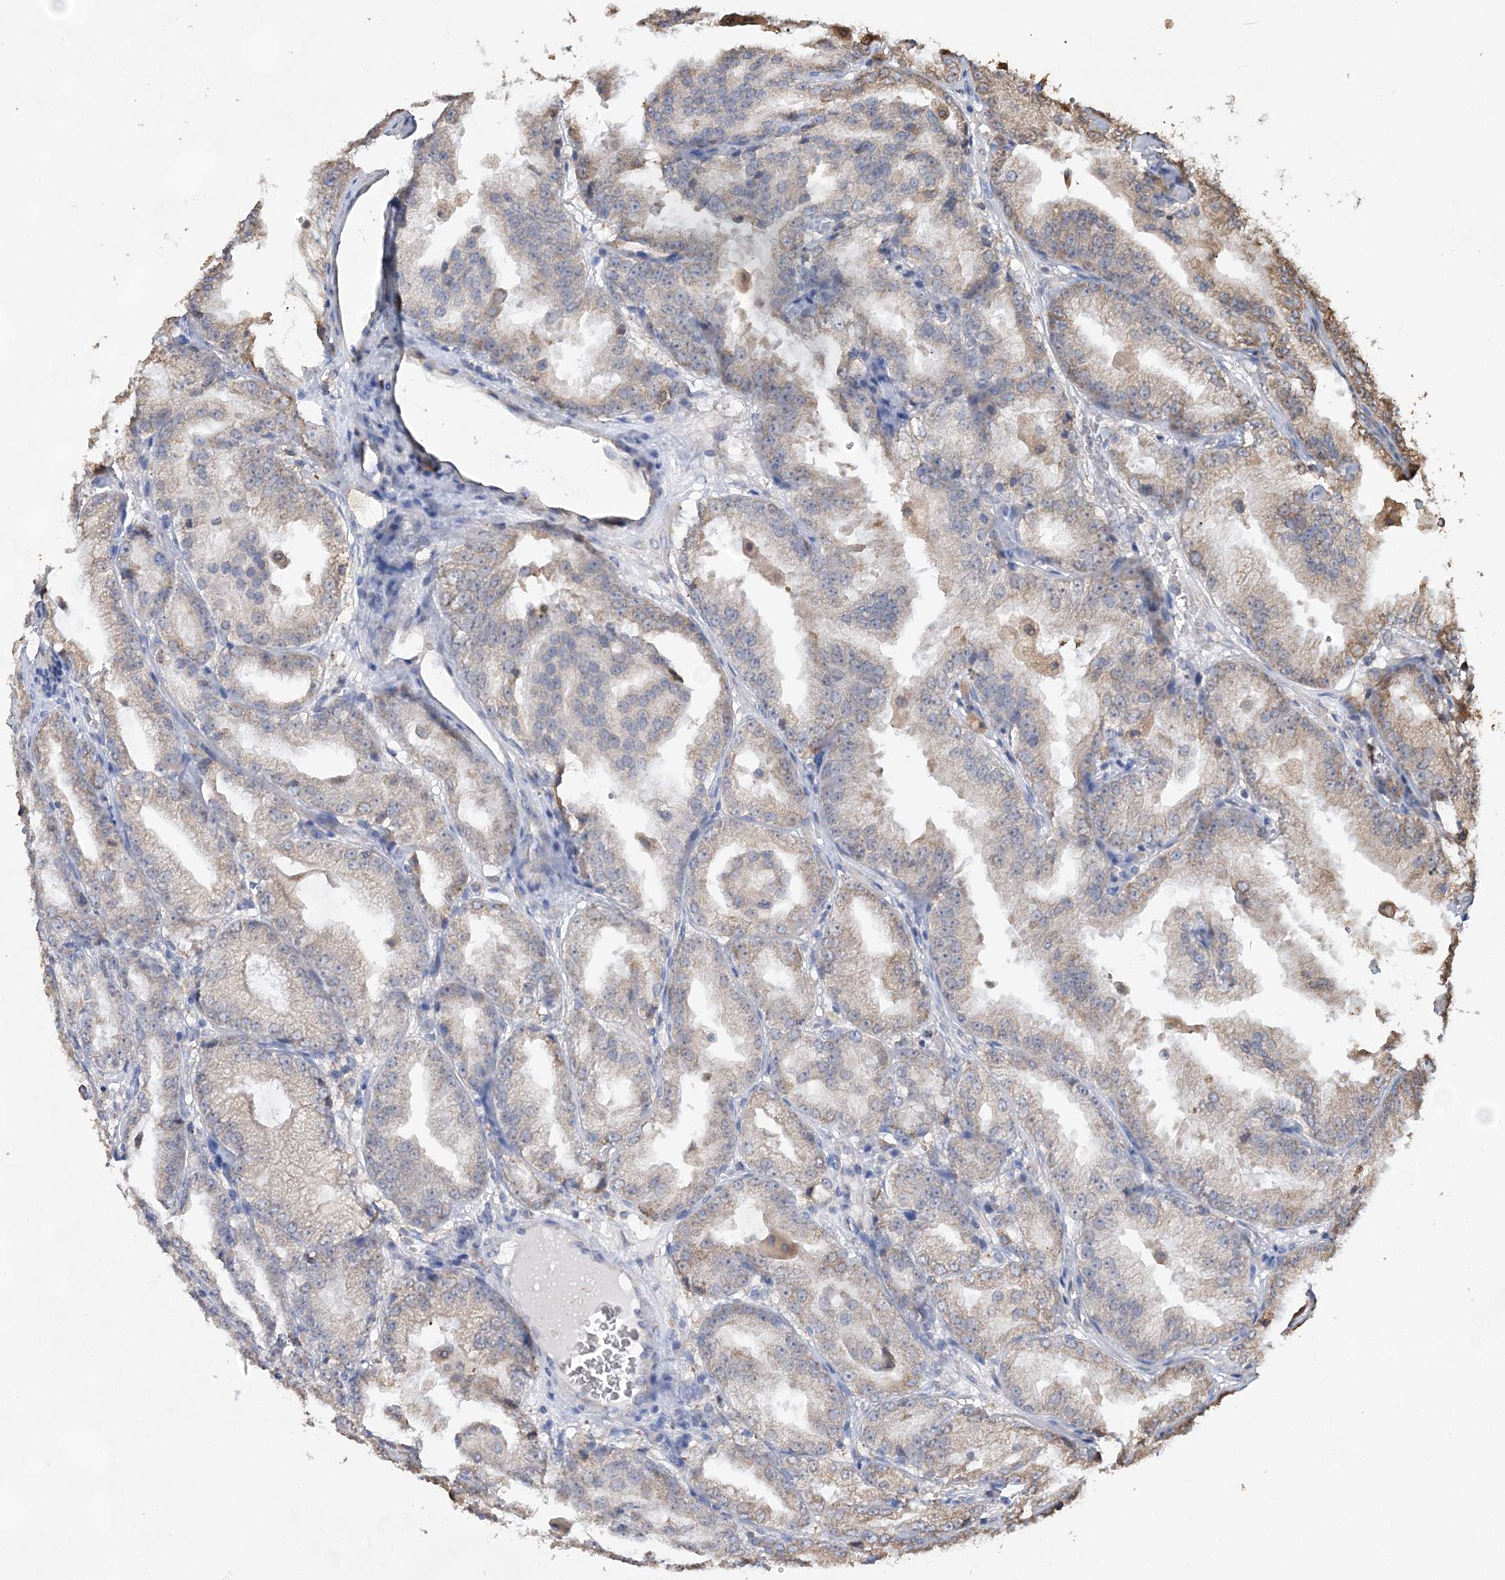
{"staining": {"intensity": "moderate", "quantity": "<25%", "location": "cytoplasmic/membranous"}, "tissue": "prostate cancer", "cell_type": "Tumor cells", "image_type": "cancer", "snomed": [{"axis": "morphology", "description": "Adenocarcinoma, High grade"}, {"axis": "topography", "description": "Prostate"}], "caption": "Immunohistochemical staining of human high-grade adenocarcinoma (prostate) exhibits moderate cytoplasmic/membranous protein staining in approximately <25% of tumor cells. (DAB (3,3'-diaminobenzidine) IHC with brightfield microscopy, high magnification).", "gene": "WDR12", "patient": {"sex": "male", "age": 61}}